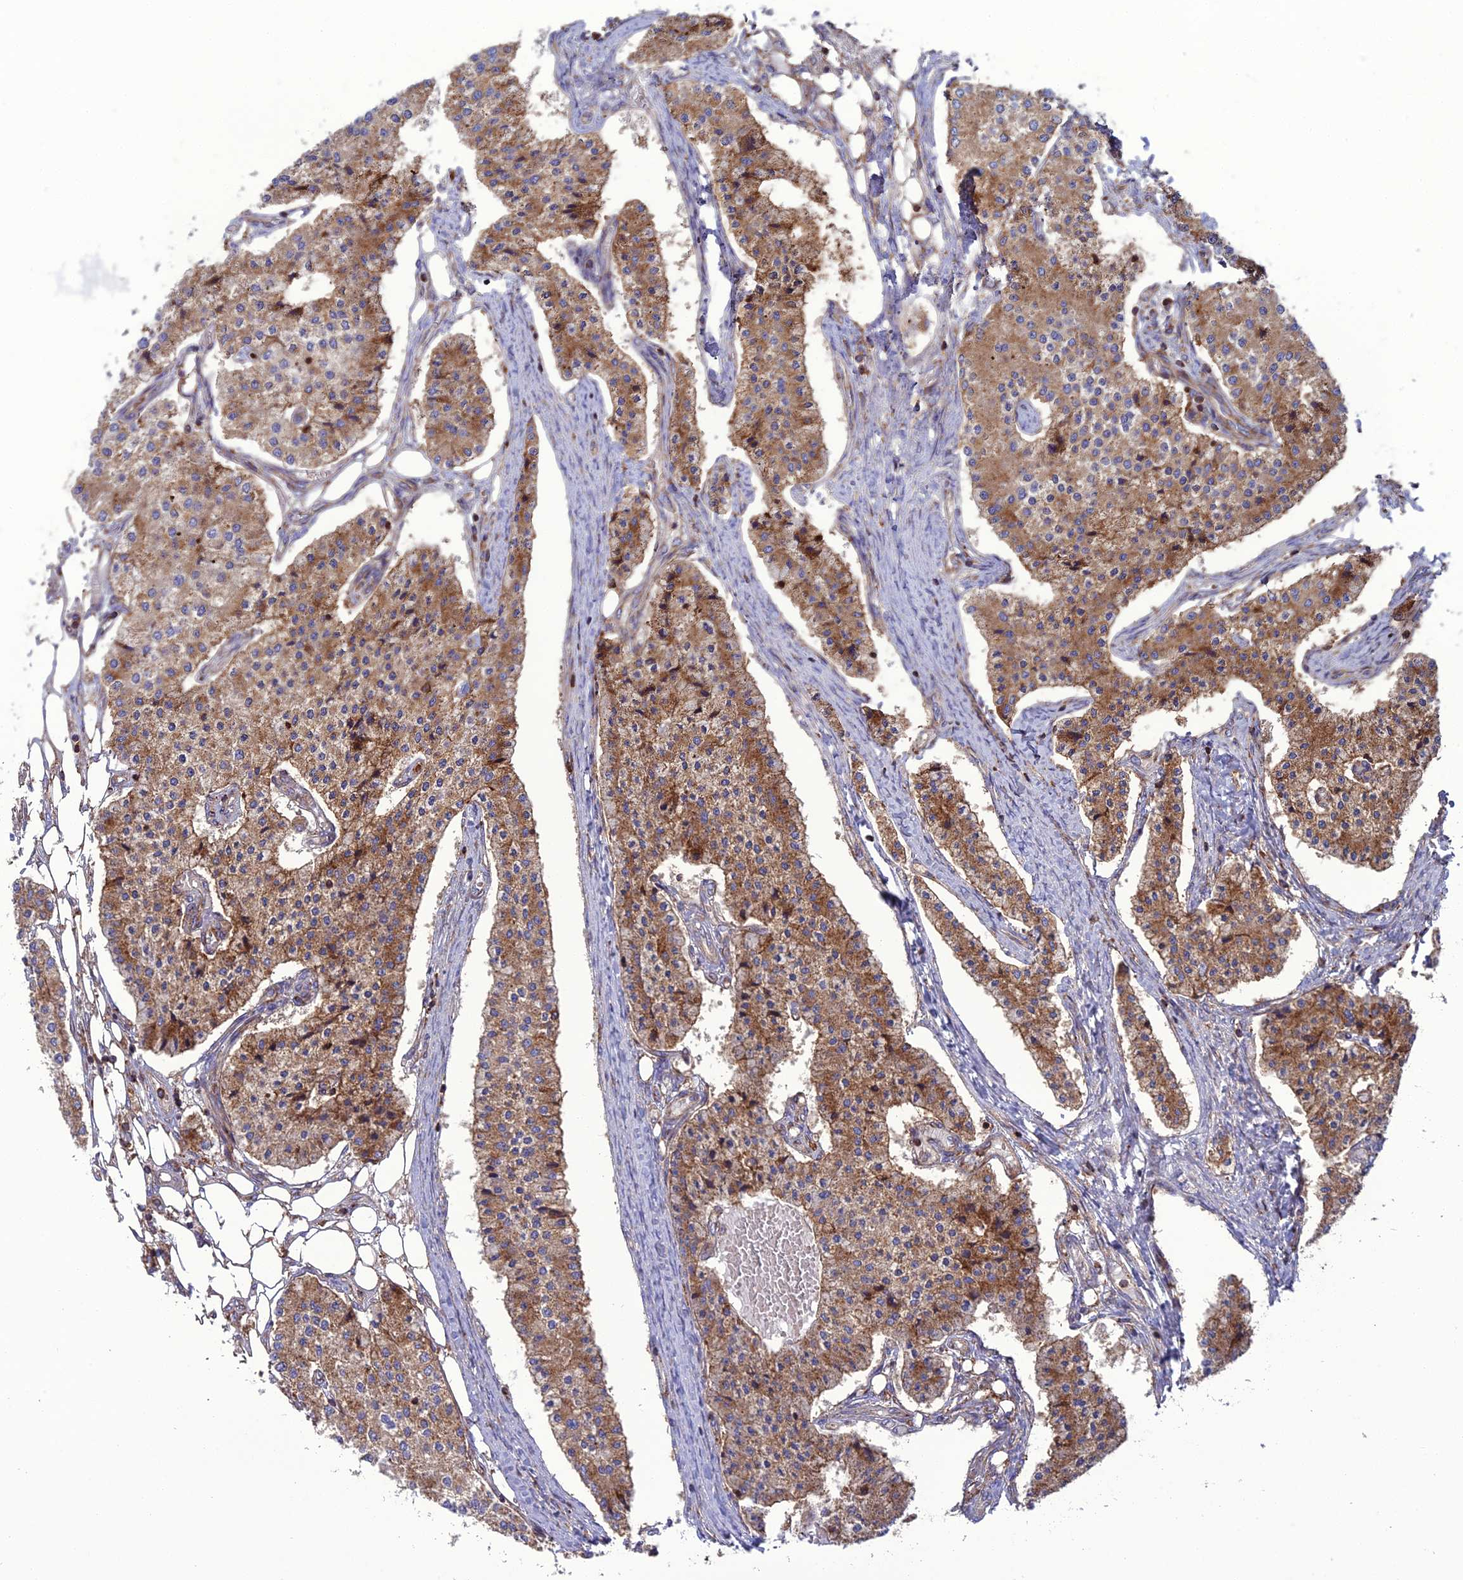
{"staining": {"intensity": "moderate", "quantity": ">75%", "location": "cytoplasmic/membranous"}, "tissue": "carcinoid", "cell_type": "Tumor cells", "image_type": "cancer", "snomed": [{"axis": "morphology", "description": "Carcinoid, malignant, NOS"}, {"axis": "topography", "description": "Colon"}], "caption": "Protein staining reveals moderate cytoplasmic/membranous expression in about >75% of tumor cells in malignant carcinoid.", "gene": "LNPEP", "patient": {"sex": "female", "age": 52}}